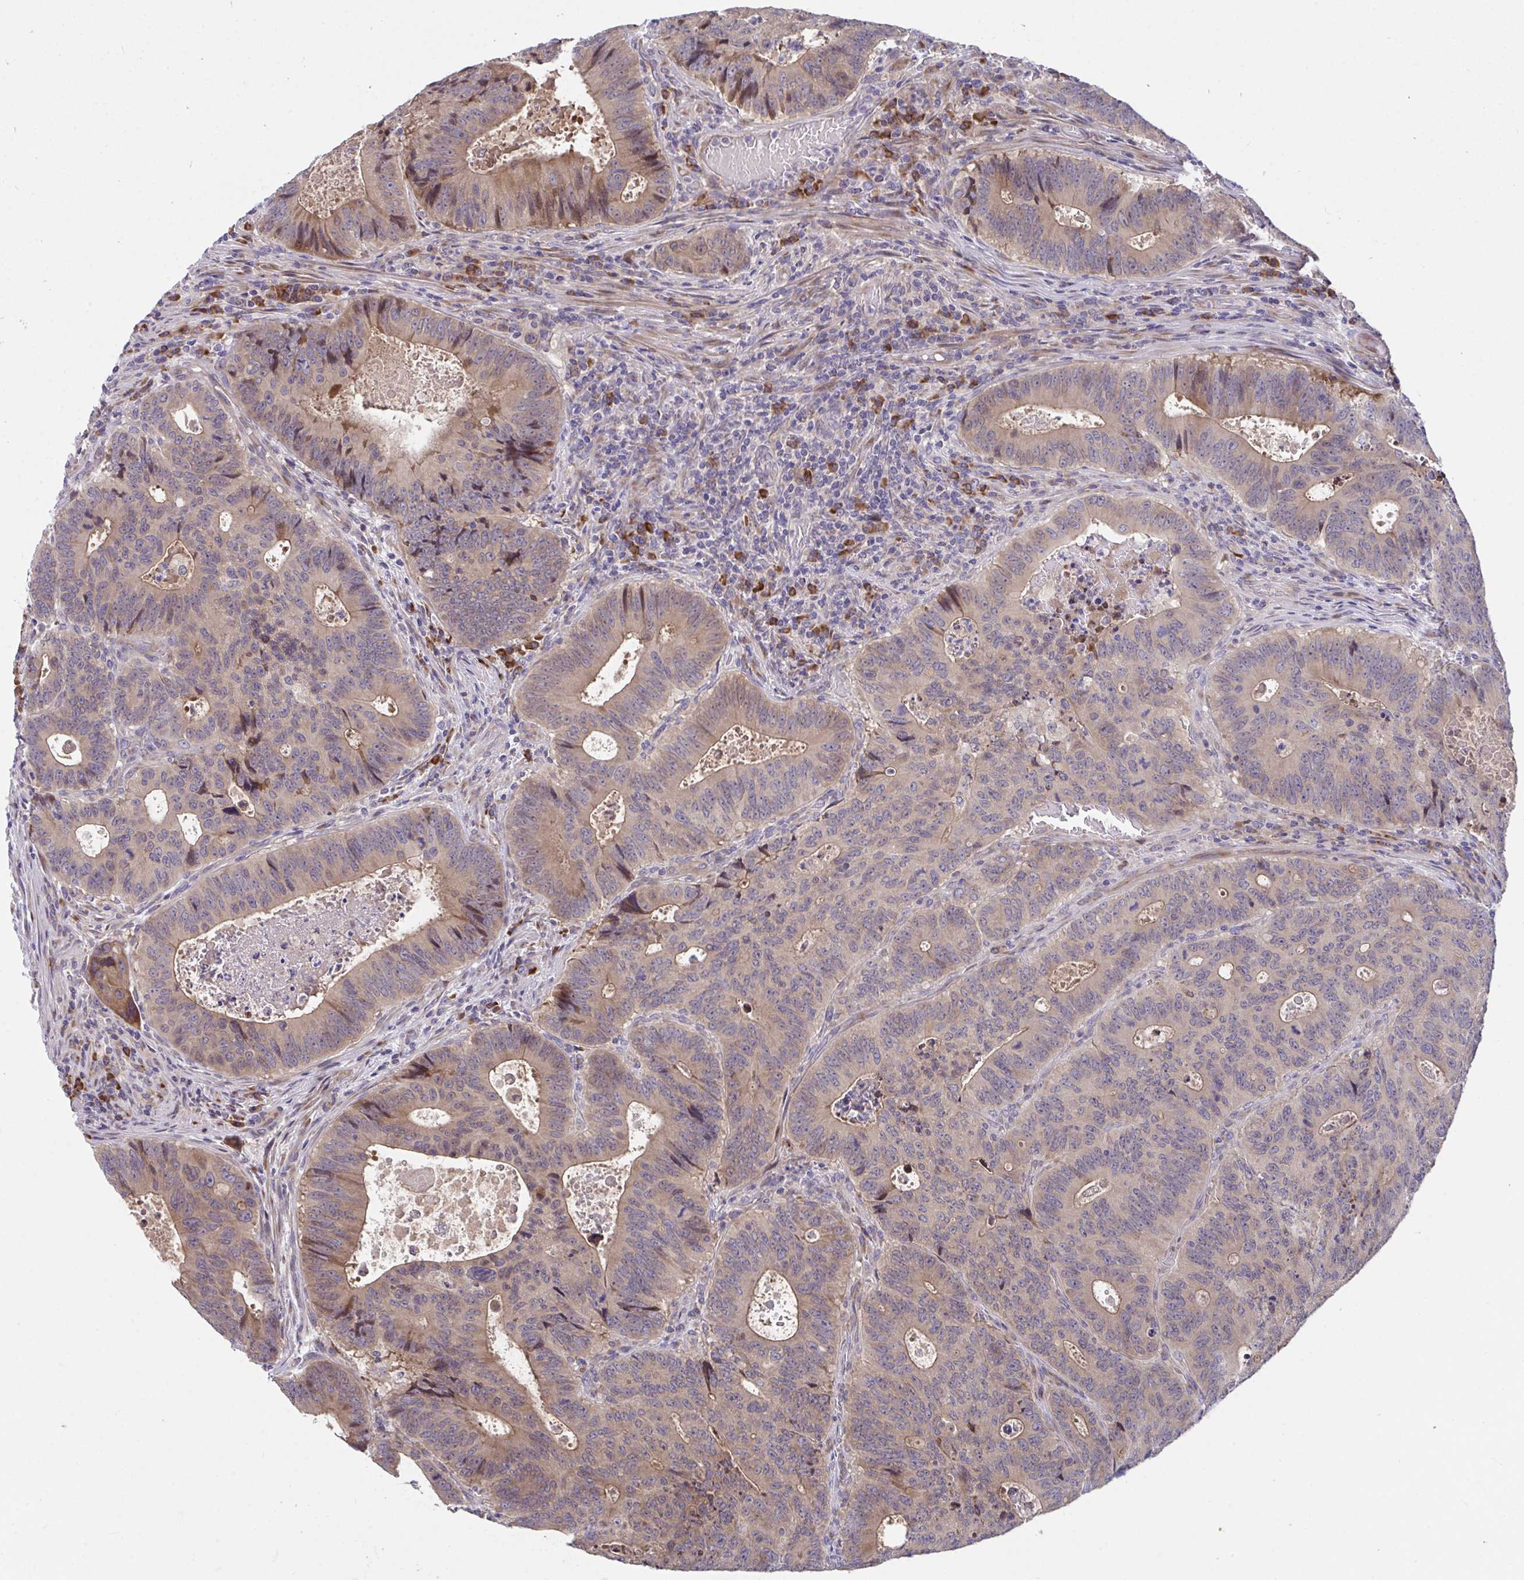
{"staining": {"intensity": "moderate", "quantity": ">75%", "location": "cytoplasmic/membranous"}, "tissue": "colorectal cancer", "cell_type": "Tumor cells", "image_type": "cancer", "snomed": [{"axis": "morphology", "description": "Adenocarcinoma, NOS"}, {"axis": "topography", "description": "Colon"}], "caption": "Immunohistochemistry (IHC) micrograph of human adenocarcinoma (colorectal) stained for a protein (brown), which demonstrates medium levels of moderate cytoplasmic/membranous expression in about >75% of tumor cells.", "gene": "SUSD4", "patient": {"sex": "male", "age": 62}}